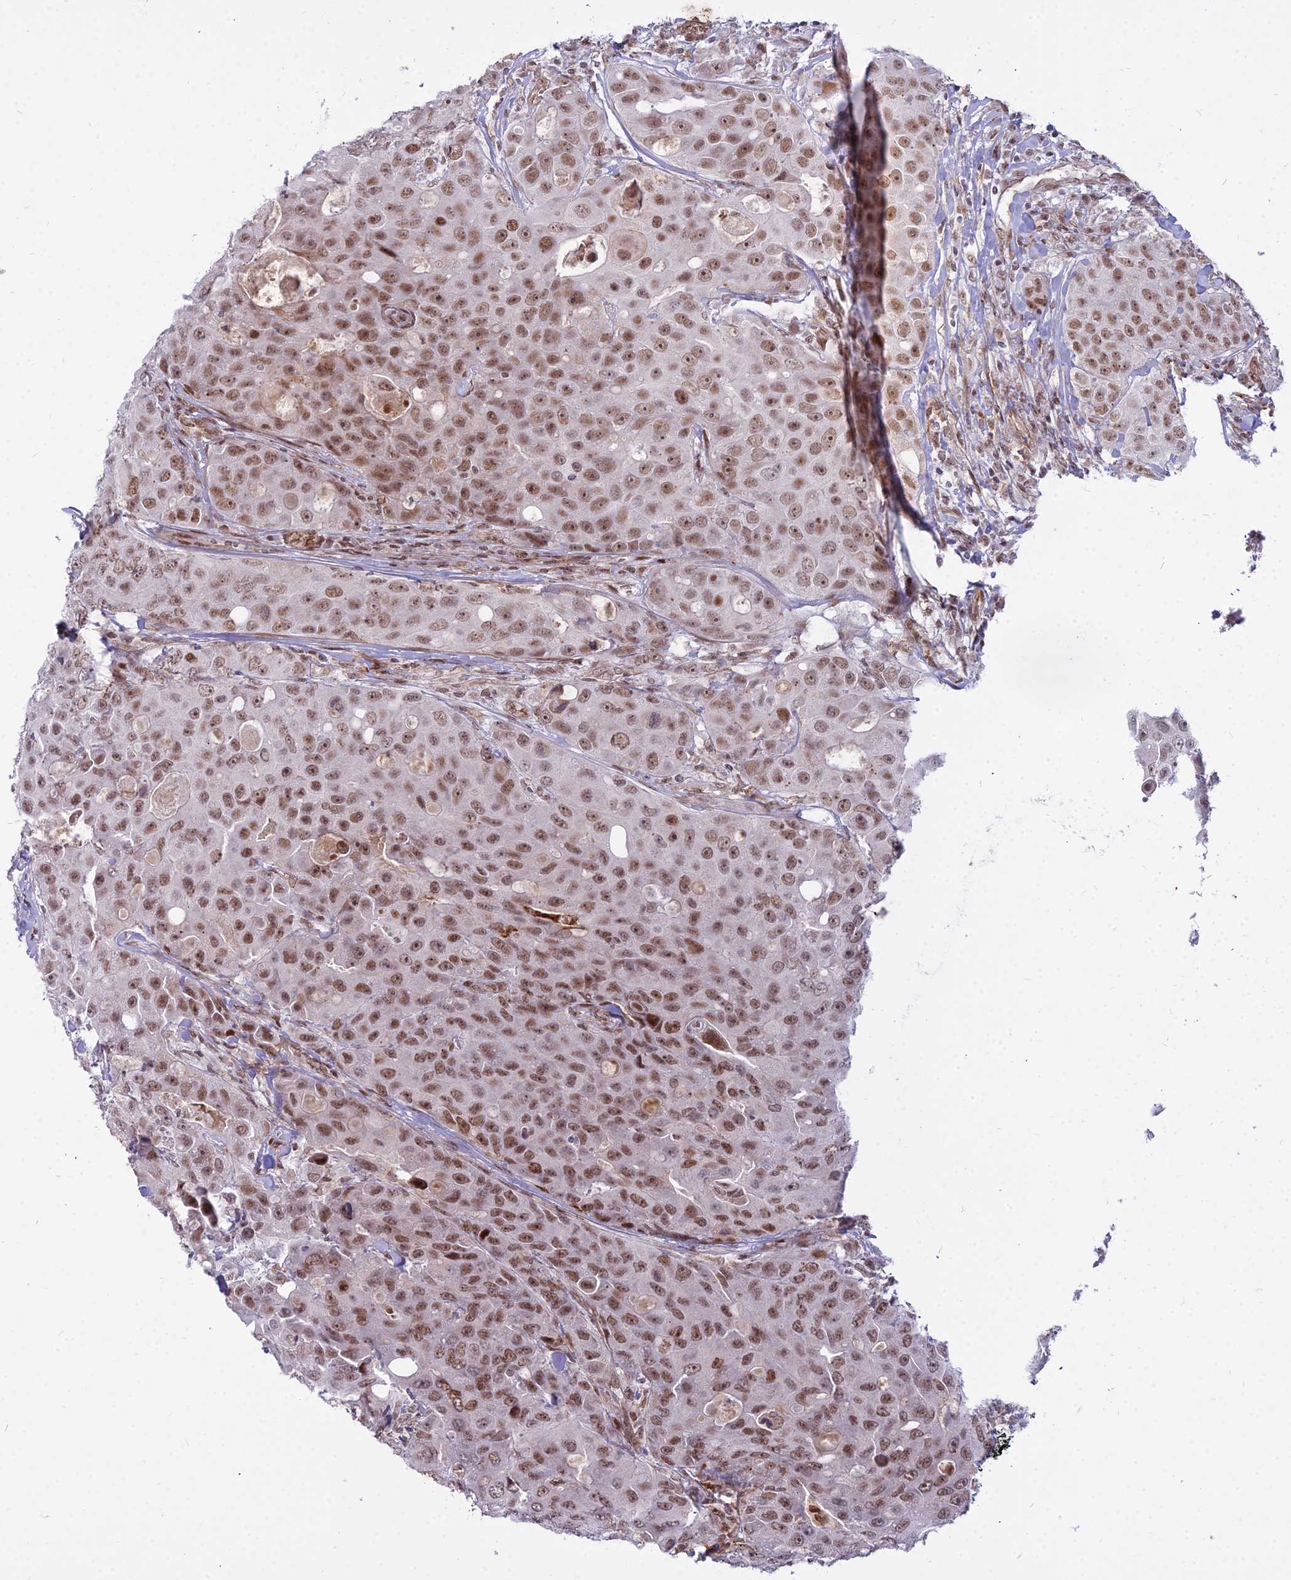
{"staining": {"intensity": "moderate", "quantity": ">75%", "location": "nuclear"}, "tissue": "breast cancer", "cell_type": "Tumor cells", "image_type": "cancer", "snomed": [{"axis": "morphology", "description": "Duct carcinoma"}, {"axis": "topography", "description": "Breast"}], "caption": "The micrograph shows staining of breast cancer, revealing moderate nuclear protein expression (brown color) within tumor cells.", "gene": "ALG10", "patient": {"sex": "female", "age": 43}}